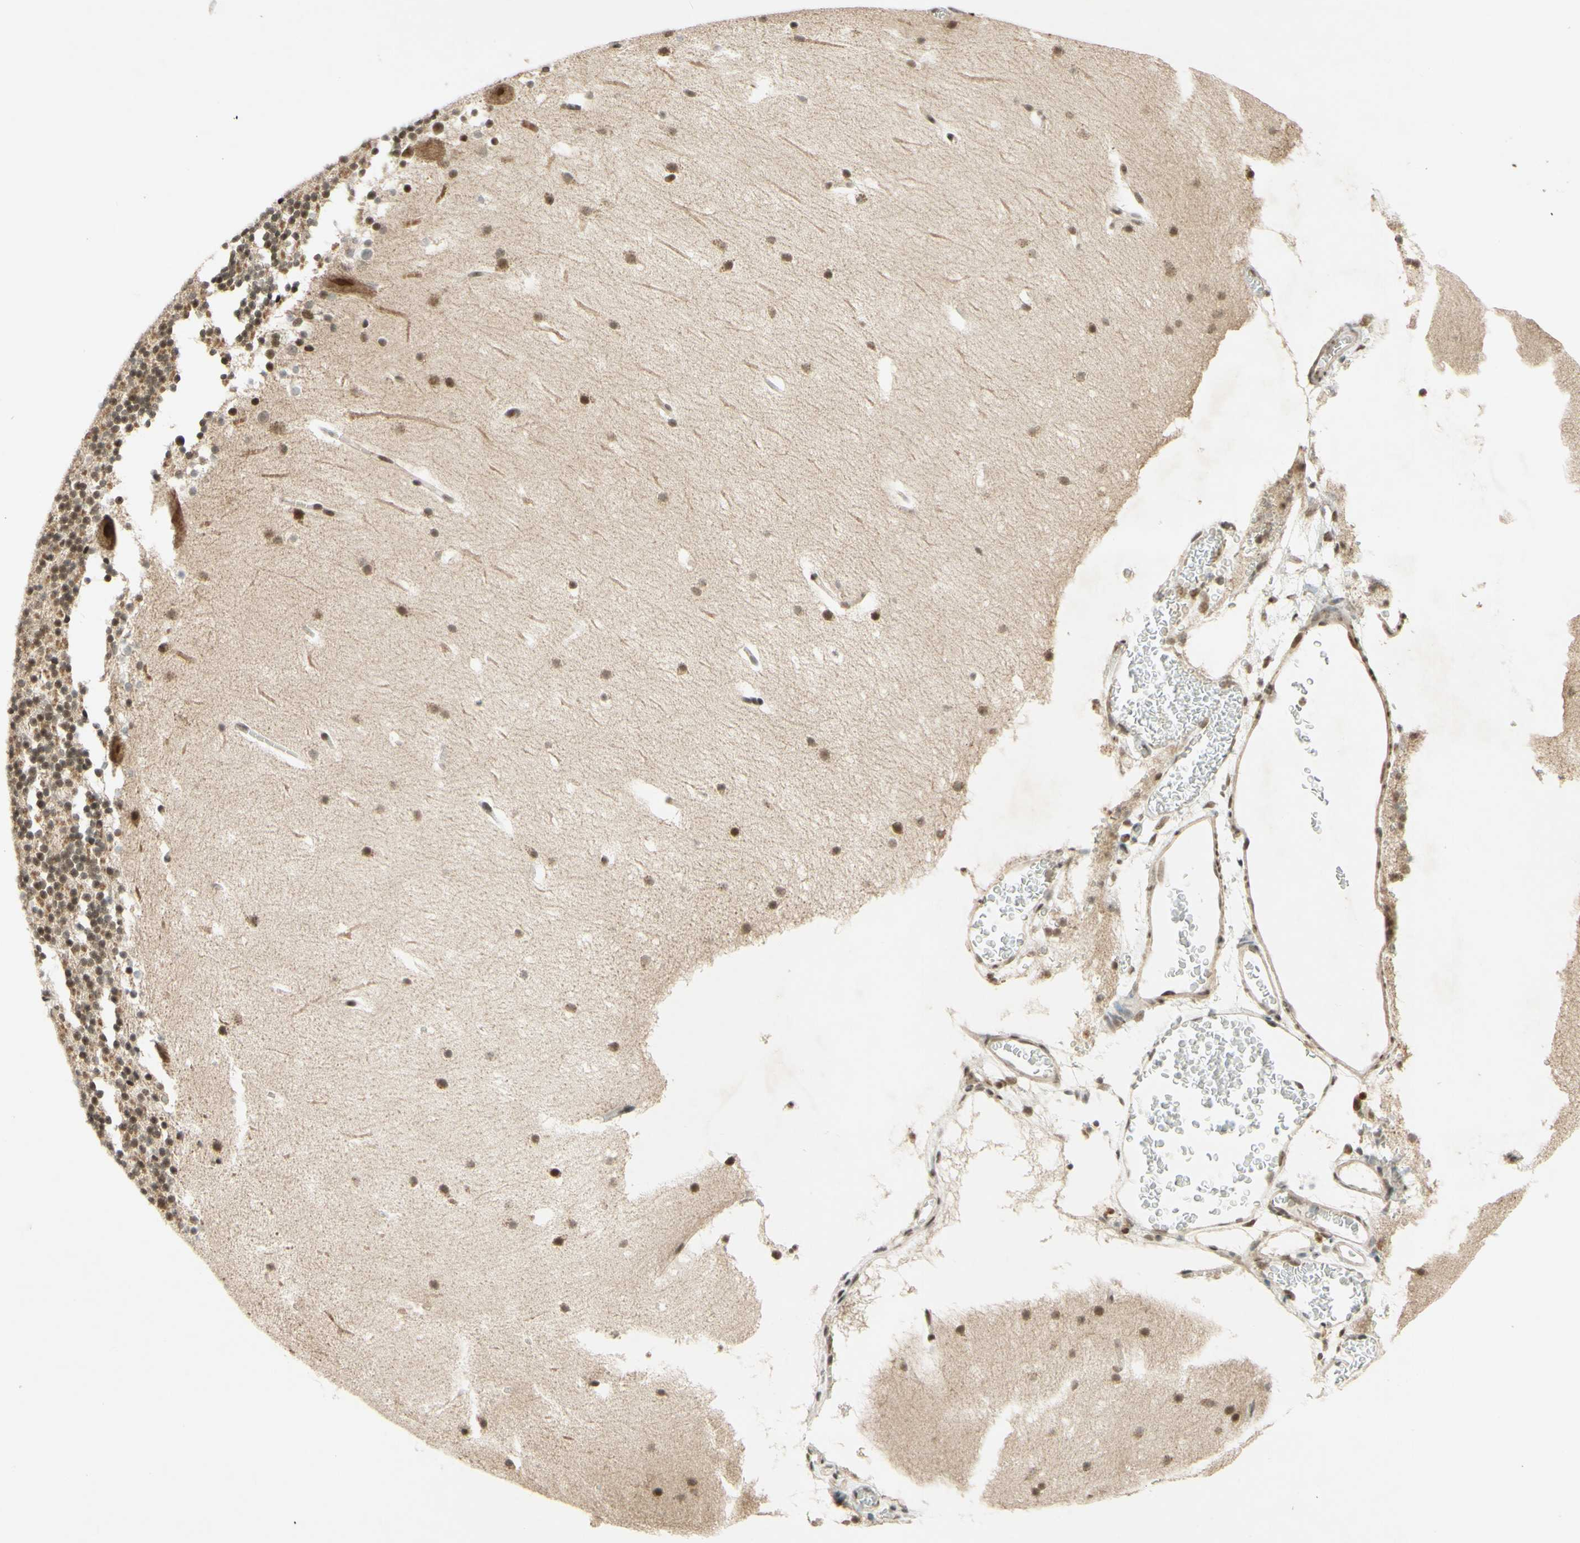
{"staining": {"intensity": "moderate", "quantity": ">75%", "location": "nuclear"}, "tissue": "cerebellum", "cell_type": "Cells in granular layer", "image_type": "normal", "snomed": [{"axis": "morphology", "description": "Normal tissue, NOS"}, {"axis": "topography", "description": "Cerebellum"}], "caption": "Protein analysis of unremarkable cerebellum exhibits moderate nuclear staining in about >75% of cells in granular layer. The staining is performed using DAB (3,3'-diaminobenzidine) brown chromogen to label protein expression. The nuclei are counter-stained blue using hematoxylin.", "gene": "SMARCB1", "patient": {"sex": "male", "age": 45}}